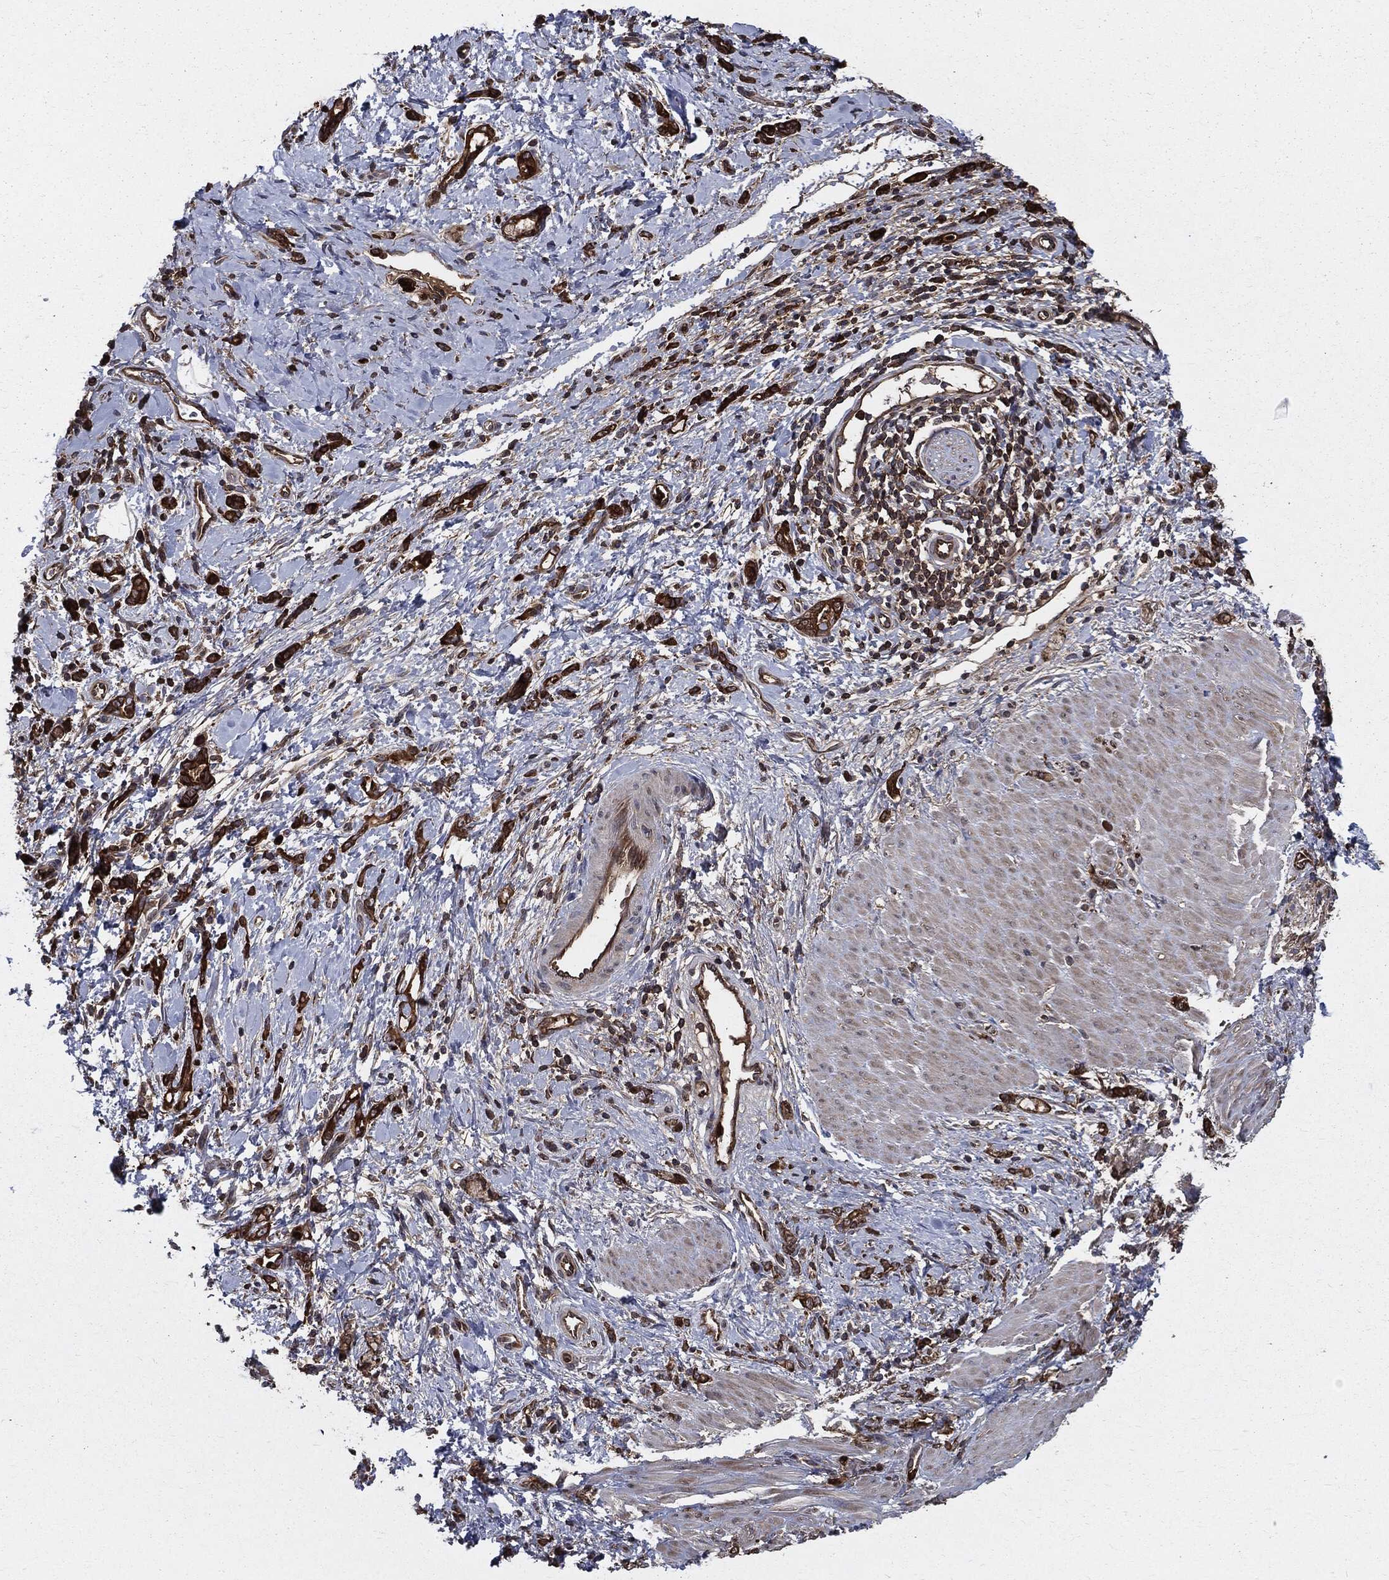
{"staining": {"intensity": "strong", "quantity": ">75%", "location": "cytoplasmic/membranous"}, "tissue": "stomach cancer", "cell_type": "Tumor cells", "image_type": "cancer", "snomed": [{"axis": "morphology", "description": "Normal tissue, NOS"}, {"axis": "morphology", "description": "Adenocarcinoma, NOS"}, {"axis": "topography", "description": "Stomach"}], "caption": "The immunohistochemical stain highlights strong cytoplasmic/membranous positivity in tumor cells of stomach cancer (adenocarcinoma) tissue.", "gene": "PDCD6IP", "patient": {"sex": "male", "age": 67}}